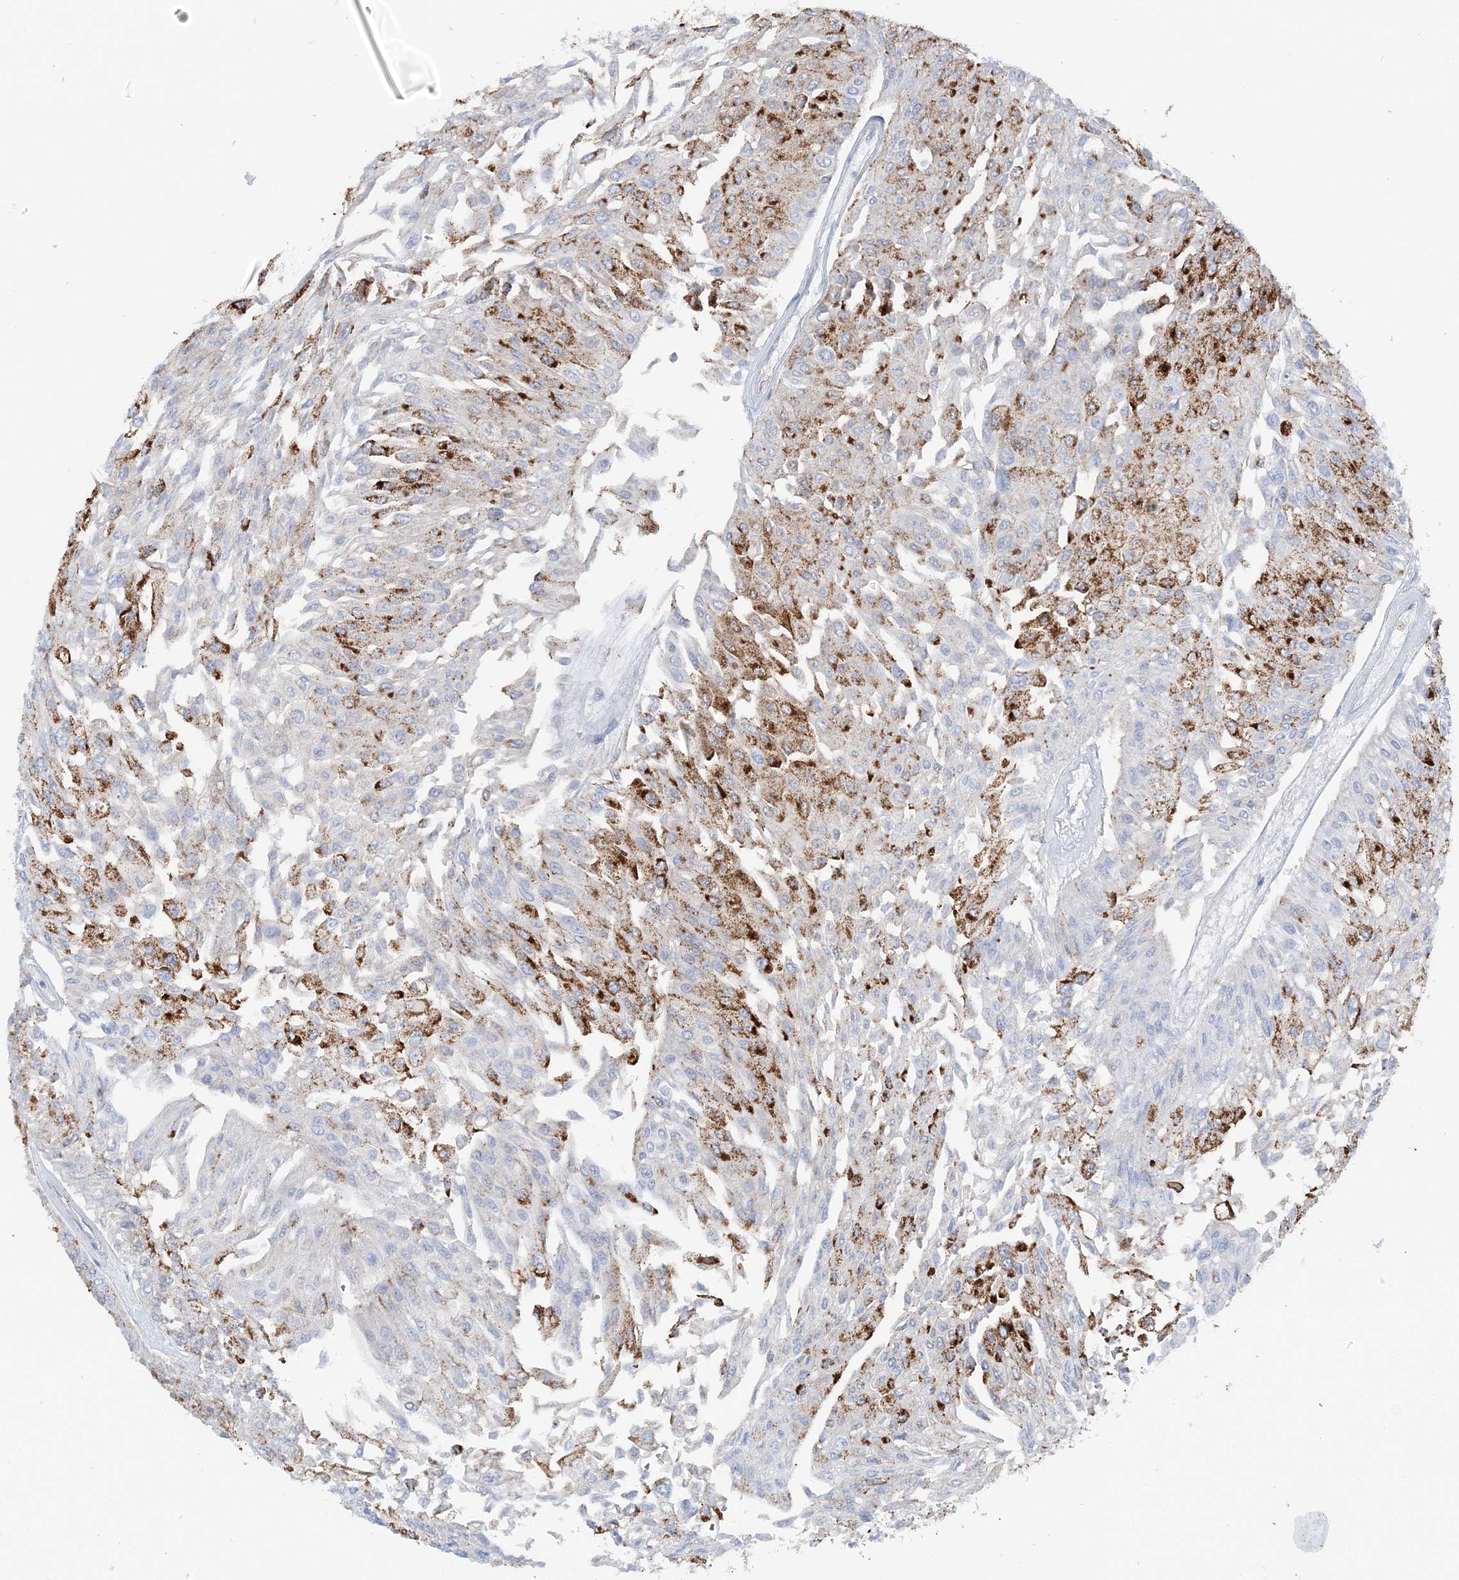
{"staining": {"intensity": "strong", "quantity": "25%-75%", "location": "cytoplasmic/membranous"}, "tissue": "urothelial cancer", "cell_type": "Tumor cells", "image_type": "cancer", "snomed": [{"axis": "morphology", "description": "Urothelial carcinoma, Low grade"}, {"axis": "topography", "description": "Urinary bladder"}], "caption": "Immunohistochemistry (IHC) photomicrograph of human urothelial cancer stained for a protein (brown), which reveals high levels of strong cytoplasmic/membranous positivity in about 25%-75% of tumor cells.", "gene": "HMGCS1", "patient": {"sex": "male", "age": 67}}